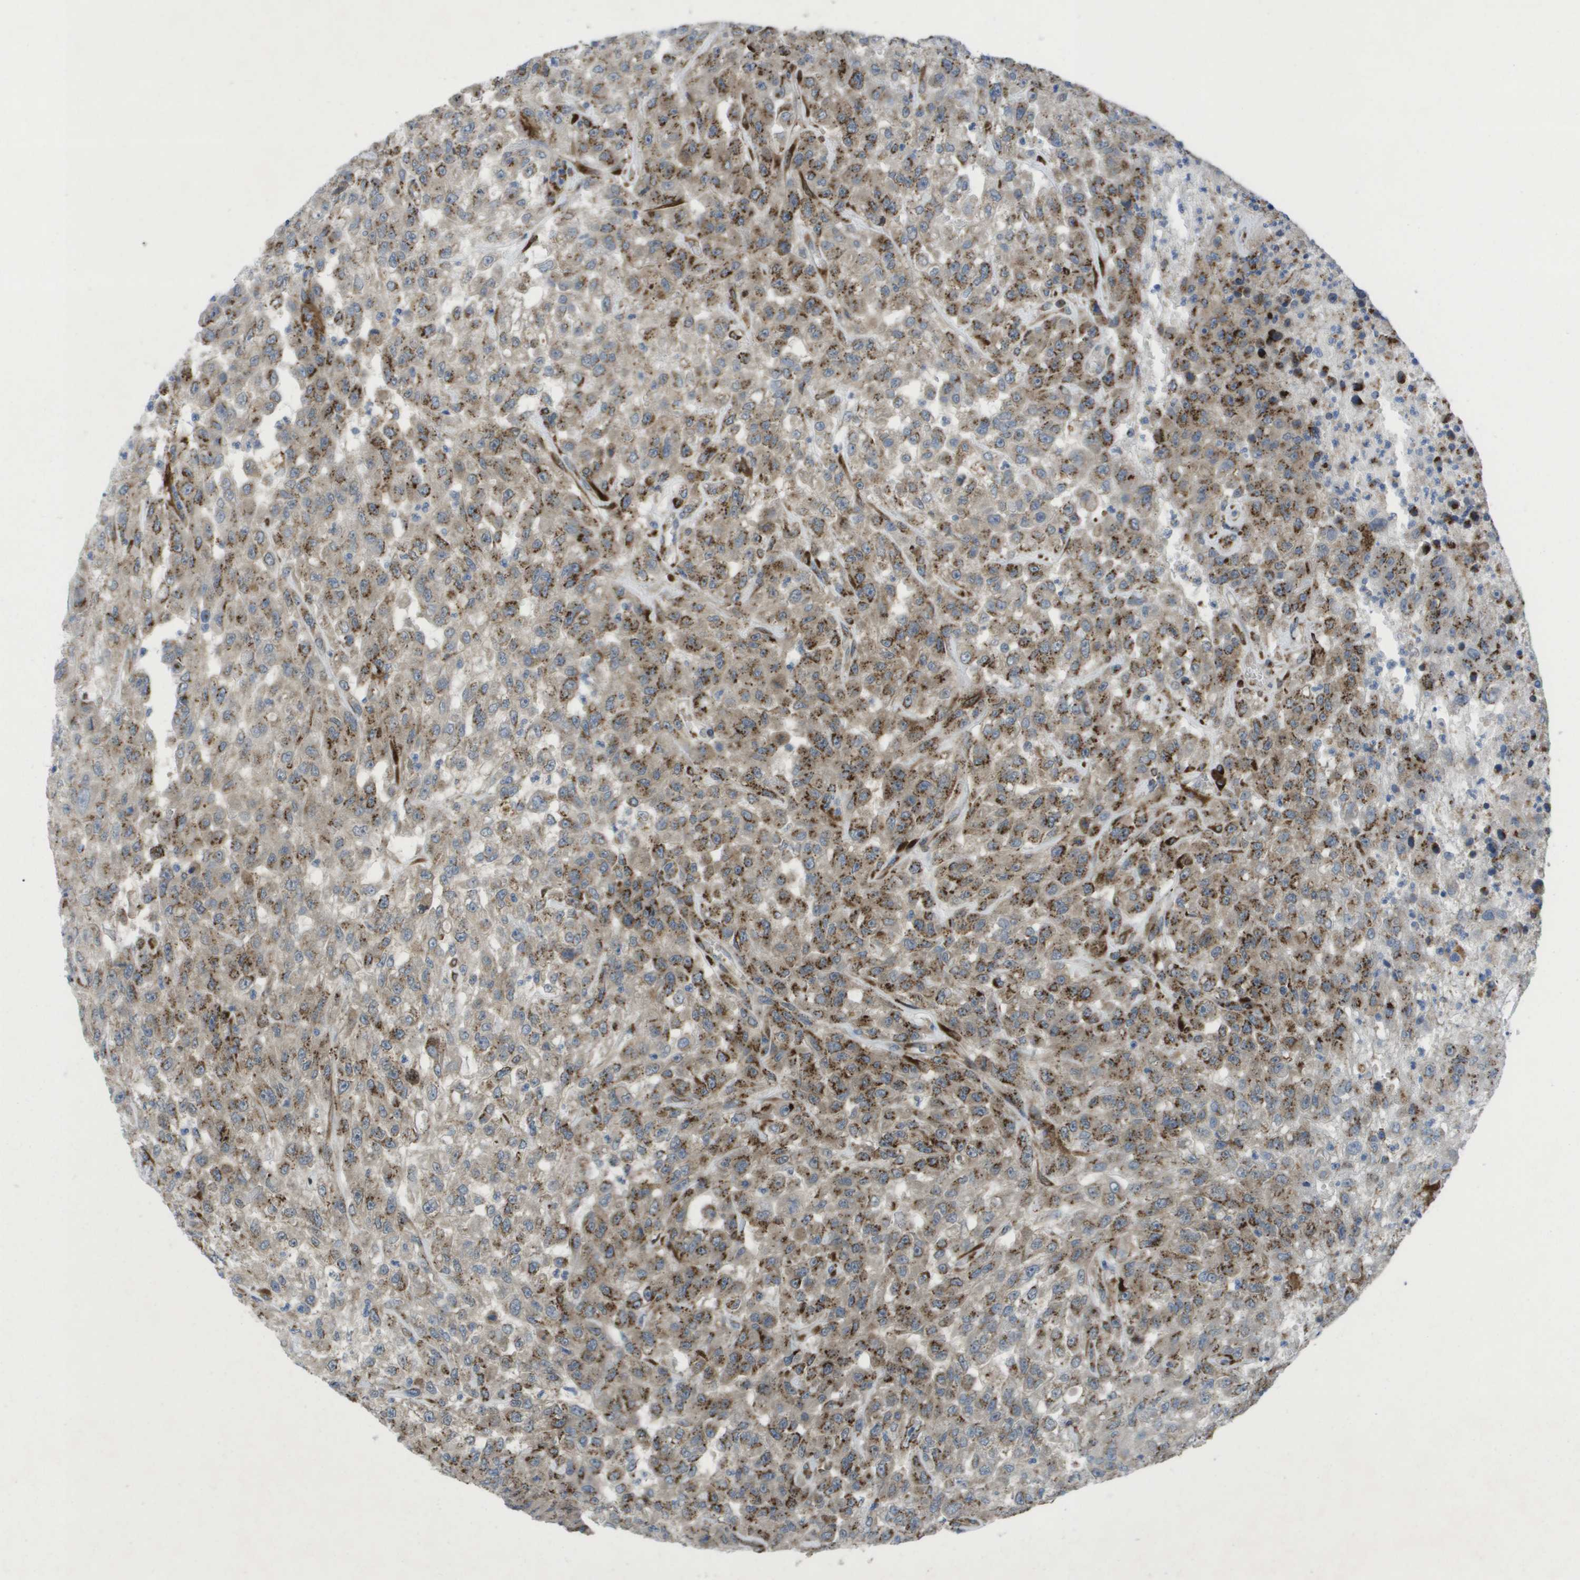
{"staining": {"intensity": "moderate", "quantity": "25%-75%", "location": "cytoplasmic/membranous"}, "tissue": "urothelial cancer", "cell_type": "Tumor cells", "image_type": "cancer", "snomed": [{"axis": "morphology", "description": "Urothelial carcinoma, High grade"}, {"axis": "topography", "description": "Urinary bladder"}], "caption": "Immunohistochemical staining of urothelial cancer exhibits medium levels of moderate cytoplasmic/membranous staining in approximately 25%-75% of tumor cells.", "gene": "QSOX2", "patient": {"sex": "male", "age": 46}}